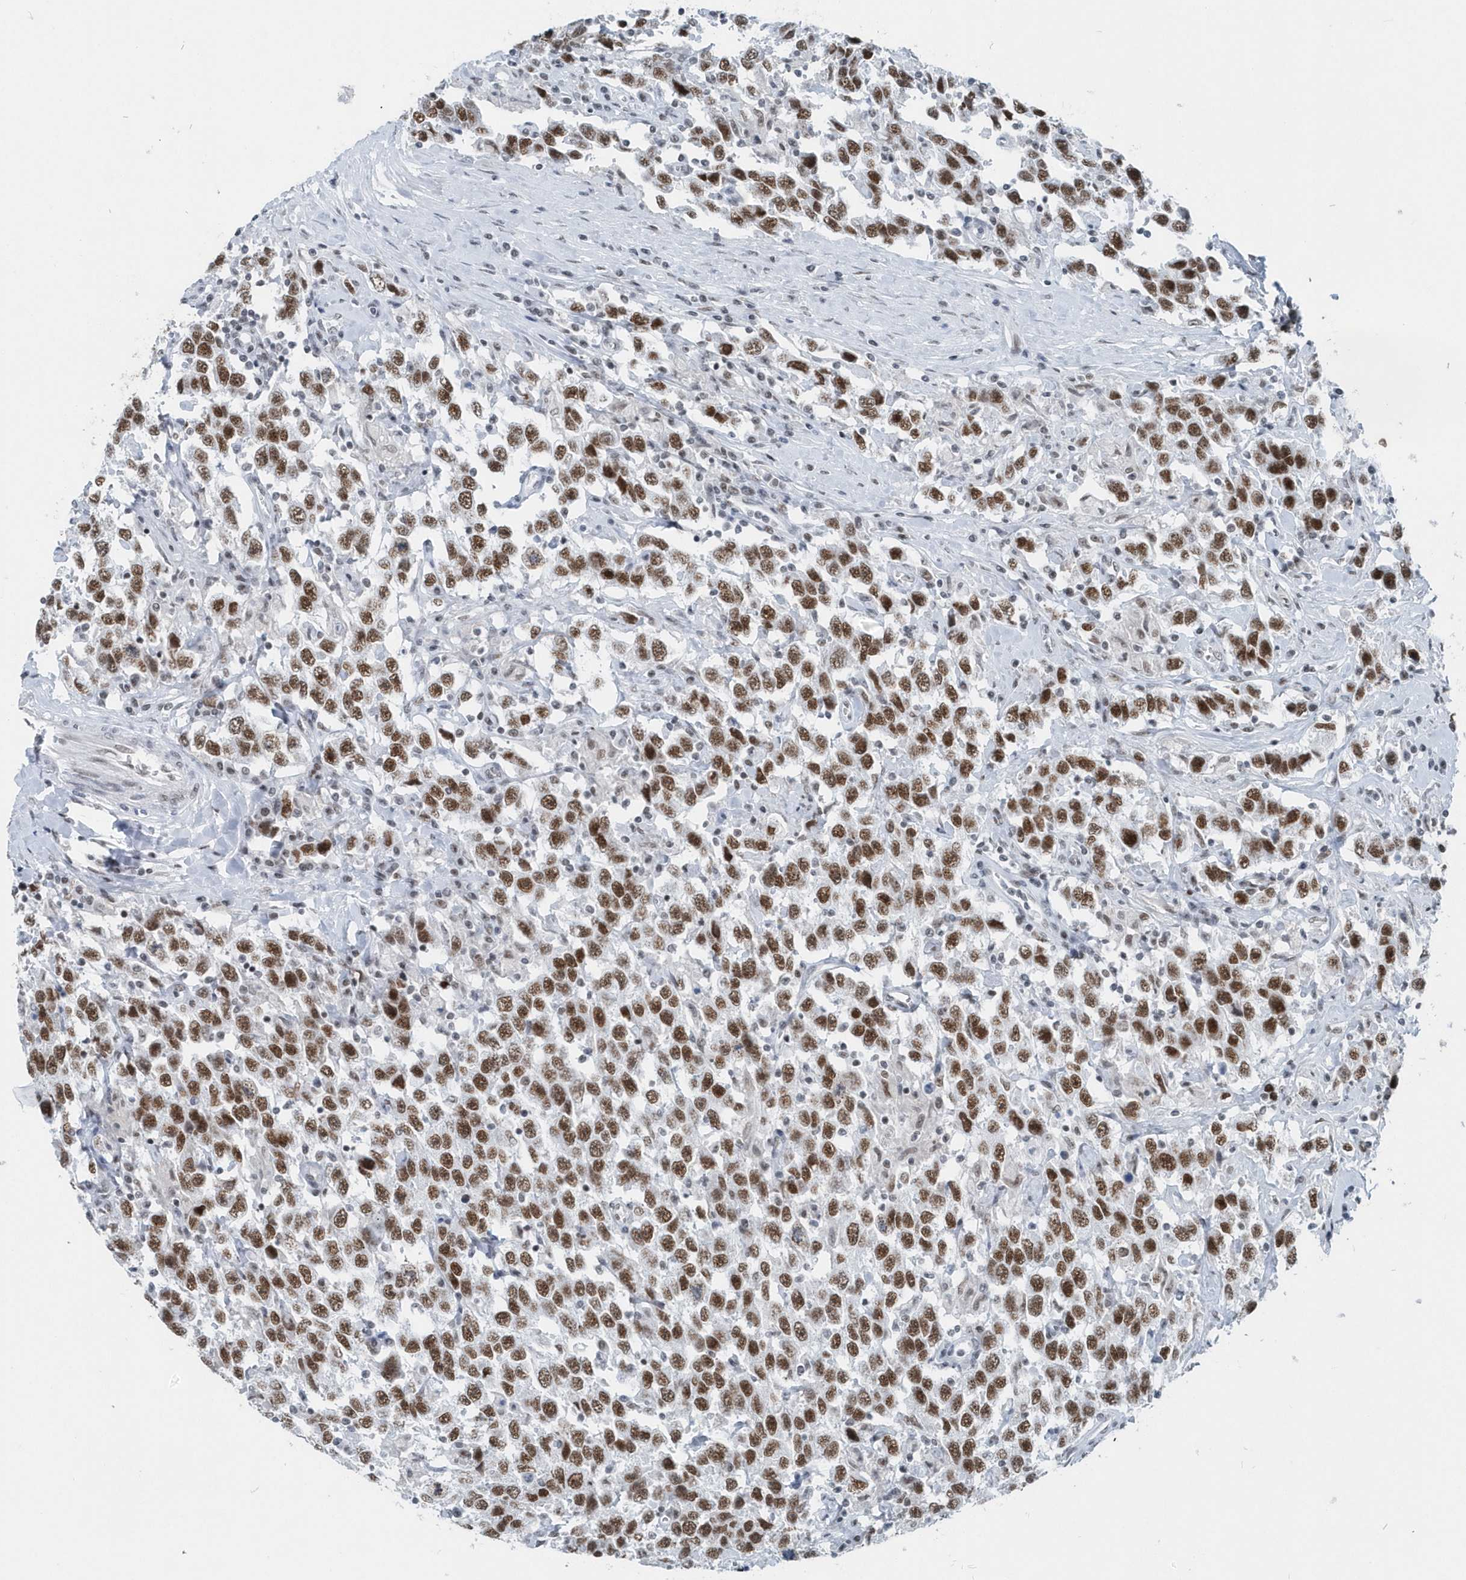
{"staining": {"intensity": "strong", "quantity": ">75%", "location": "nuclear"}, "tissue": "testis cancer", "cell_type": "Tumor cells", "image_type": "cancer", "snomed": [{"axis": "morphology", "description": "Seminoma, NOS"}, {"axis": "topography", "description": "Testis"}], "caption": "About >75% of tumor cells in human testis seminoma exhibit strong nuclear protein positivity as visualized by brown immunohistochemical staining.", "gene": "FIP1L1", "patient": {"sex": "male", "age": 41}}